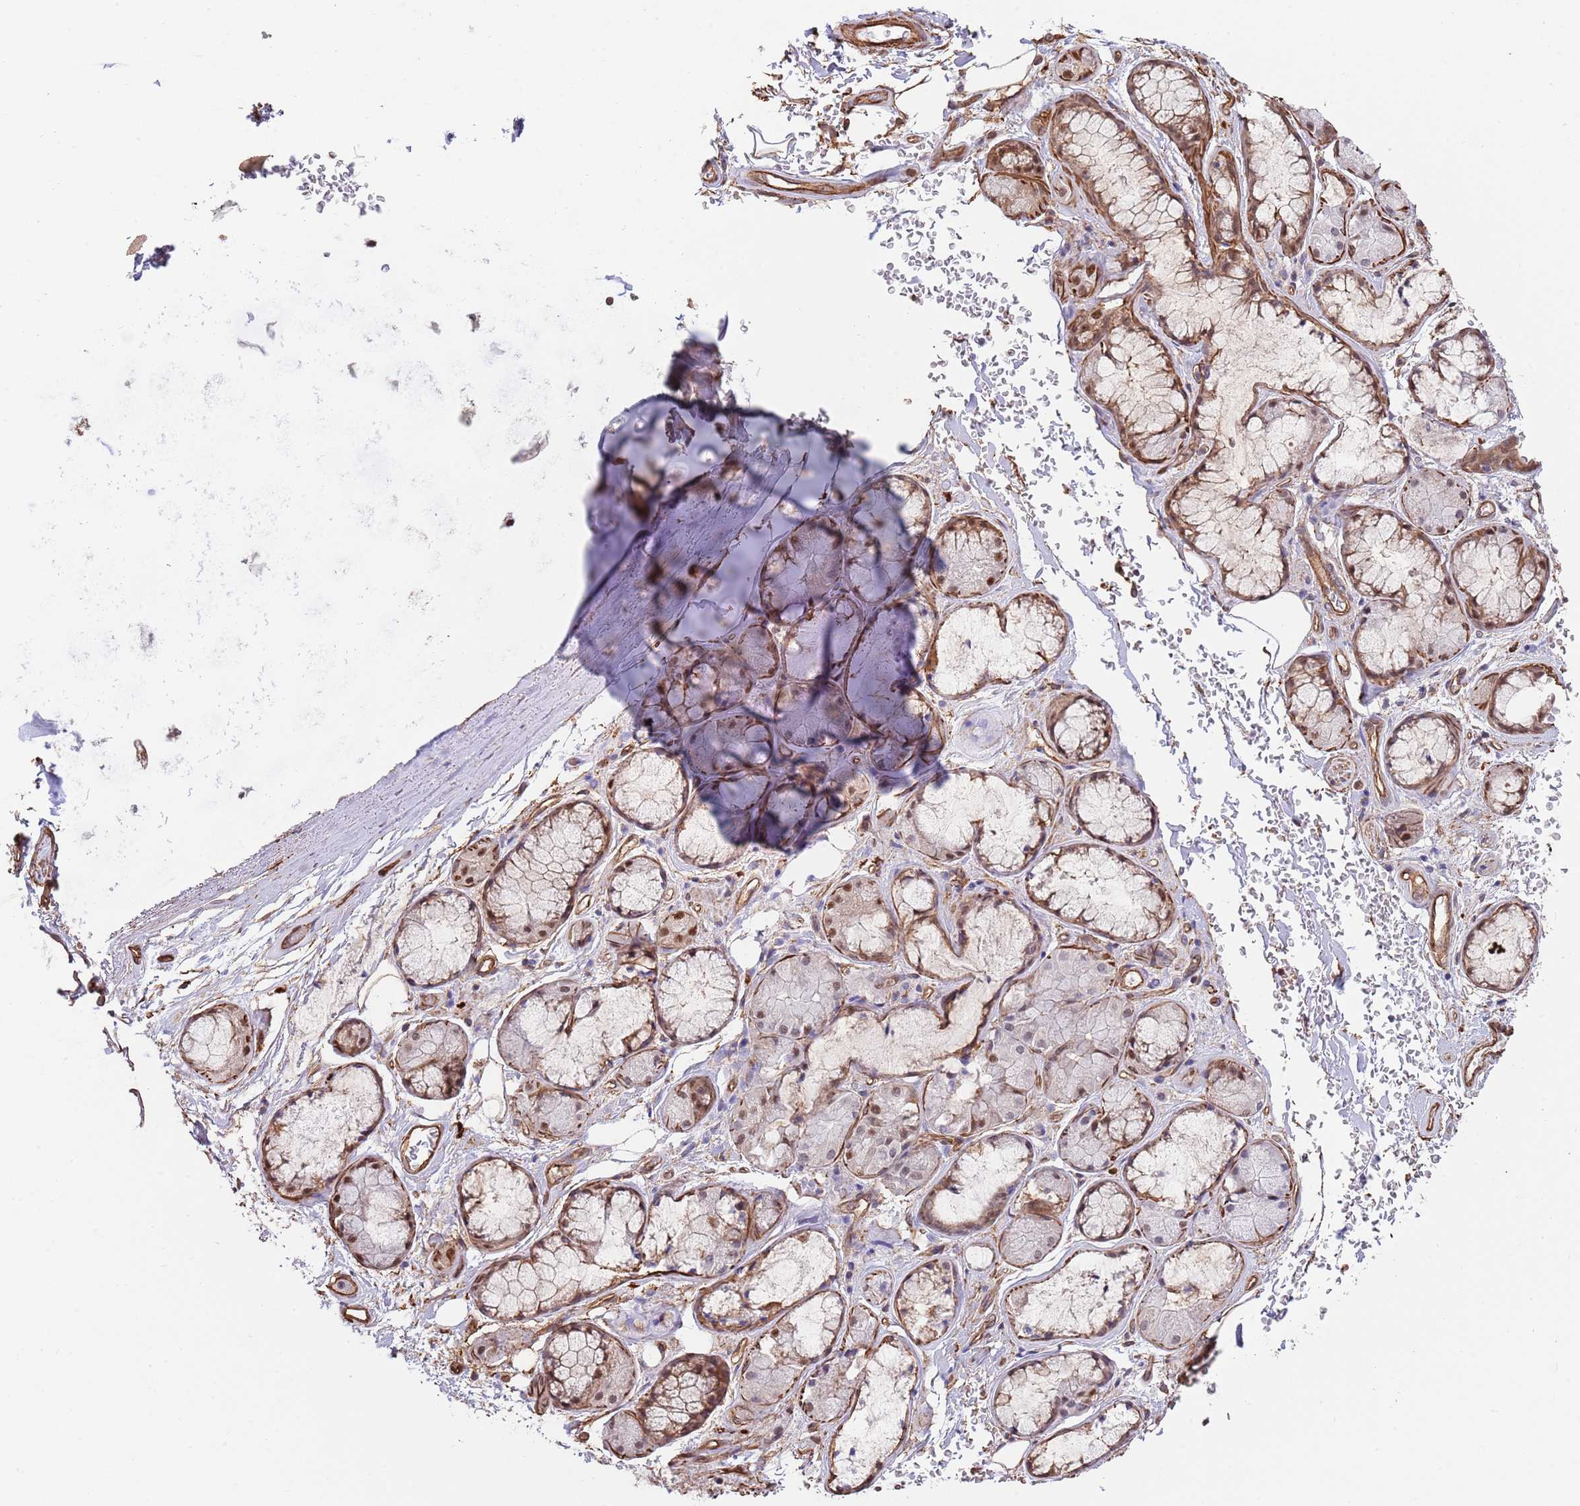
{"staining": {"intensity": "moderate", "quantity": ">75%", "location": "cytoplasmic/membranous,nuclear"}, "tissue": "adipose tissue", "cell_type": "Adipocytes", "image_type": "normal", "snomed": [{"axis": "morphology", "description": "Normal tissue, NOS"}, {"axis": "topography", "description": "Cartilage tissue"}], "caption": "Adipose tissue stained for a protein (brown) exhibits moderate cytoplasmic/membranous,nuclear positive staining in approximately >75% of adipocytes.", "gene": "BPNT1", "patient": {"sex": "male", "age": 73}}